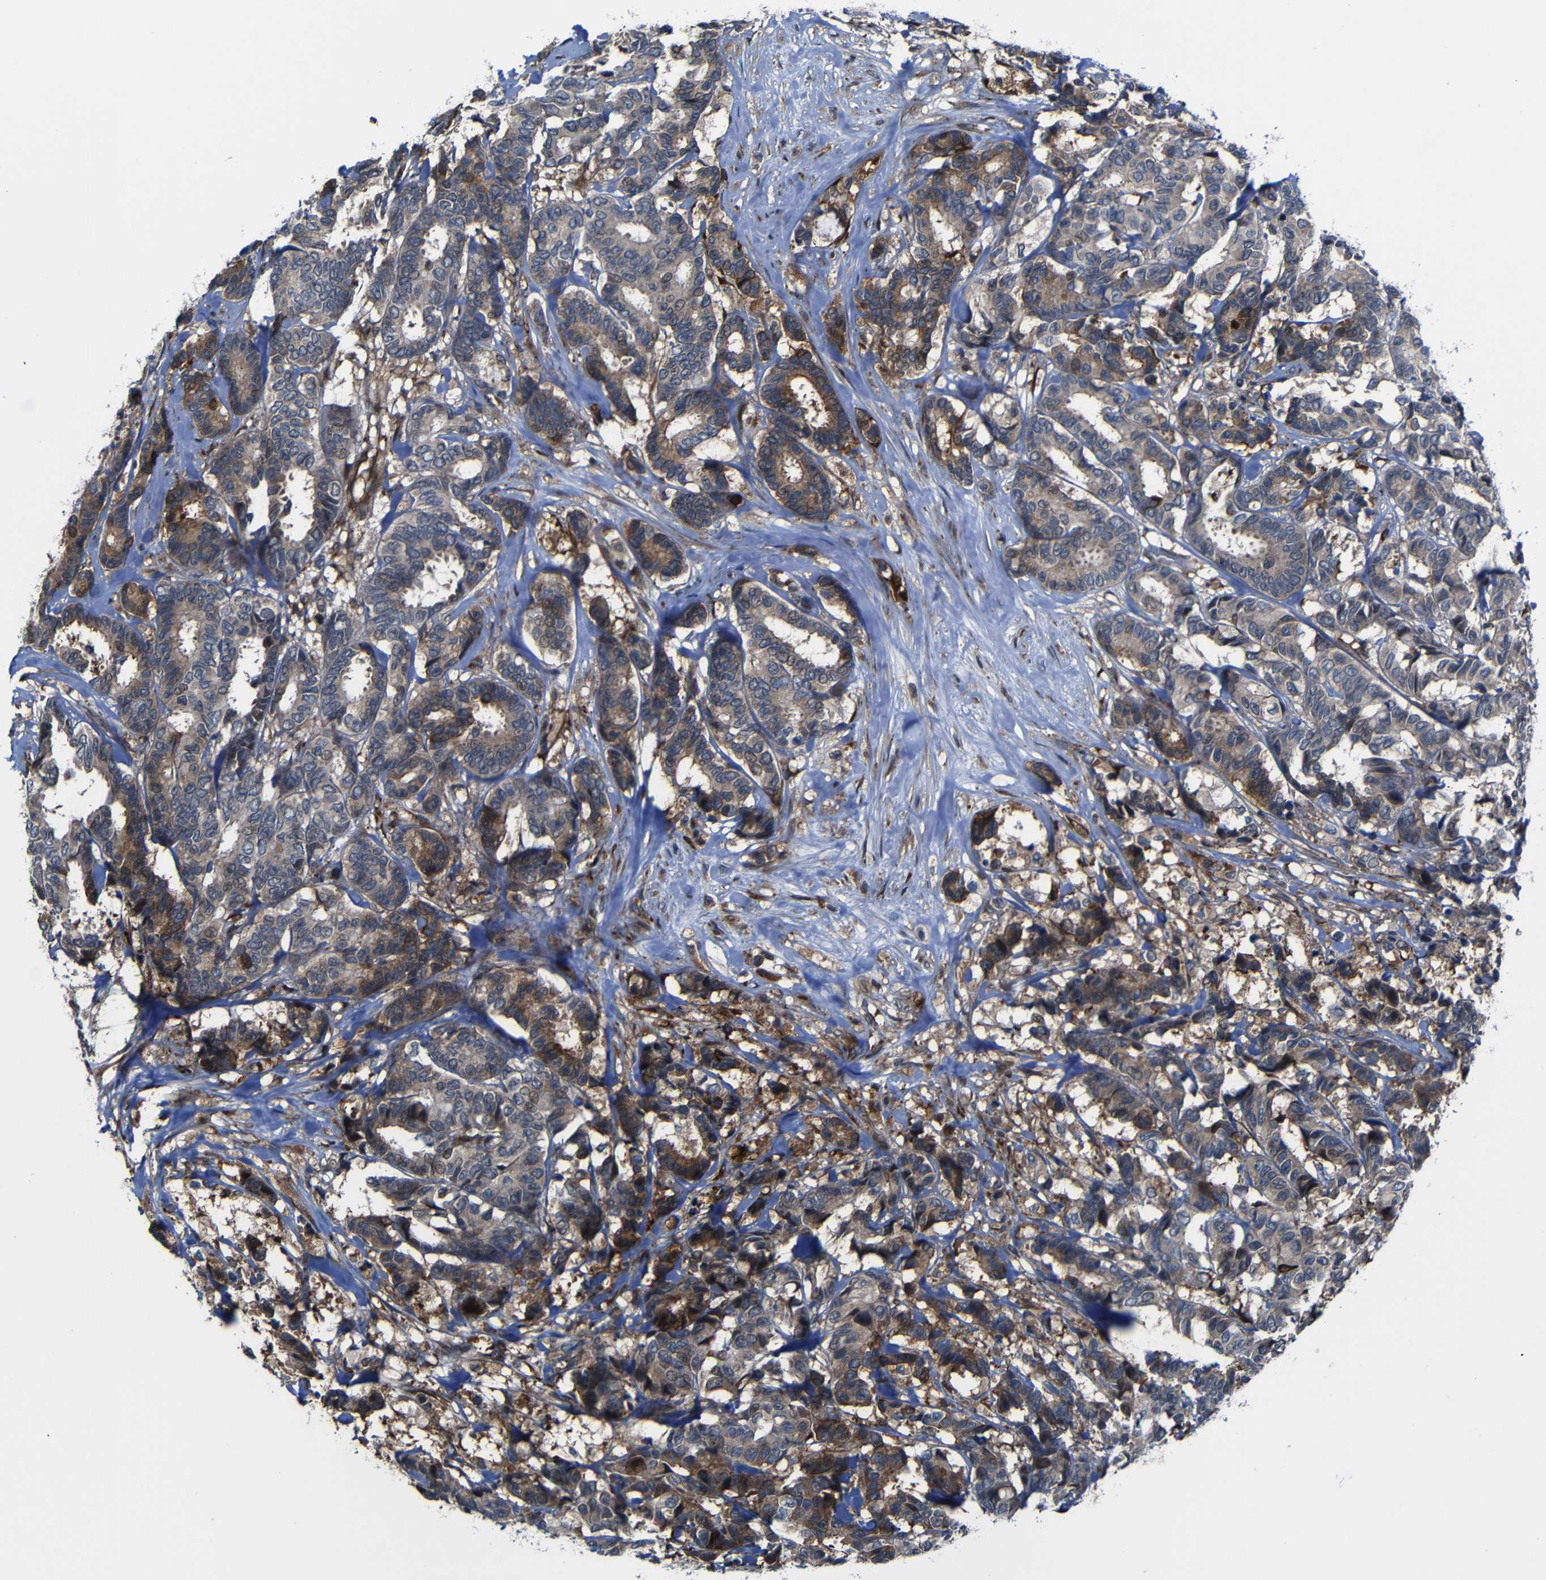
{"staining": {"intensity": "moderate", "quantity": ">75%", "location": "cytoplasmic/membranous"}, "tissue": "breast cancer", "cell_type": "Tumor cells", "image_type": "cancer", "snomed": [{"axis": "morphology", "description": "Duct carcinoma"}, {"axis": "topography", "description": "Breast"}], "caption": "IHC staining of breast invasive ductal carcinoma, which shows medium levels of moderate cytoplasmic/membranous positivity in about >75% of tumor cells indicating moderate cytoplasmic/membranous protein positivity. The staining was performed using DAB (3,3'-diaminobenzidine) (brown) for protein detection and nuclei were counterstained in hematoxylin (blue).", "gene": "KIAA0513", "patient": {"sex": "female", "age": 87}}